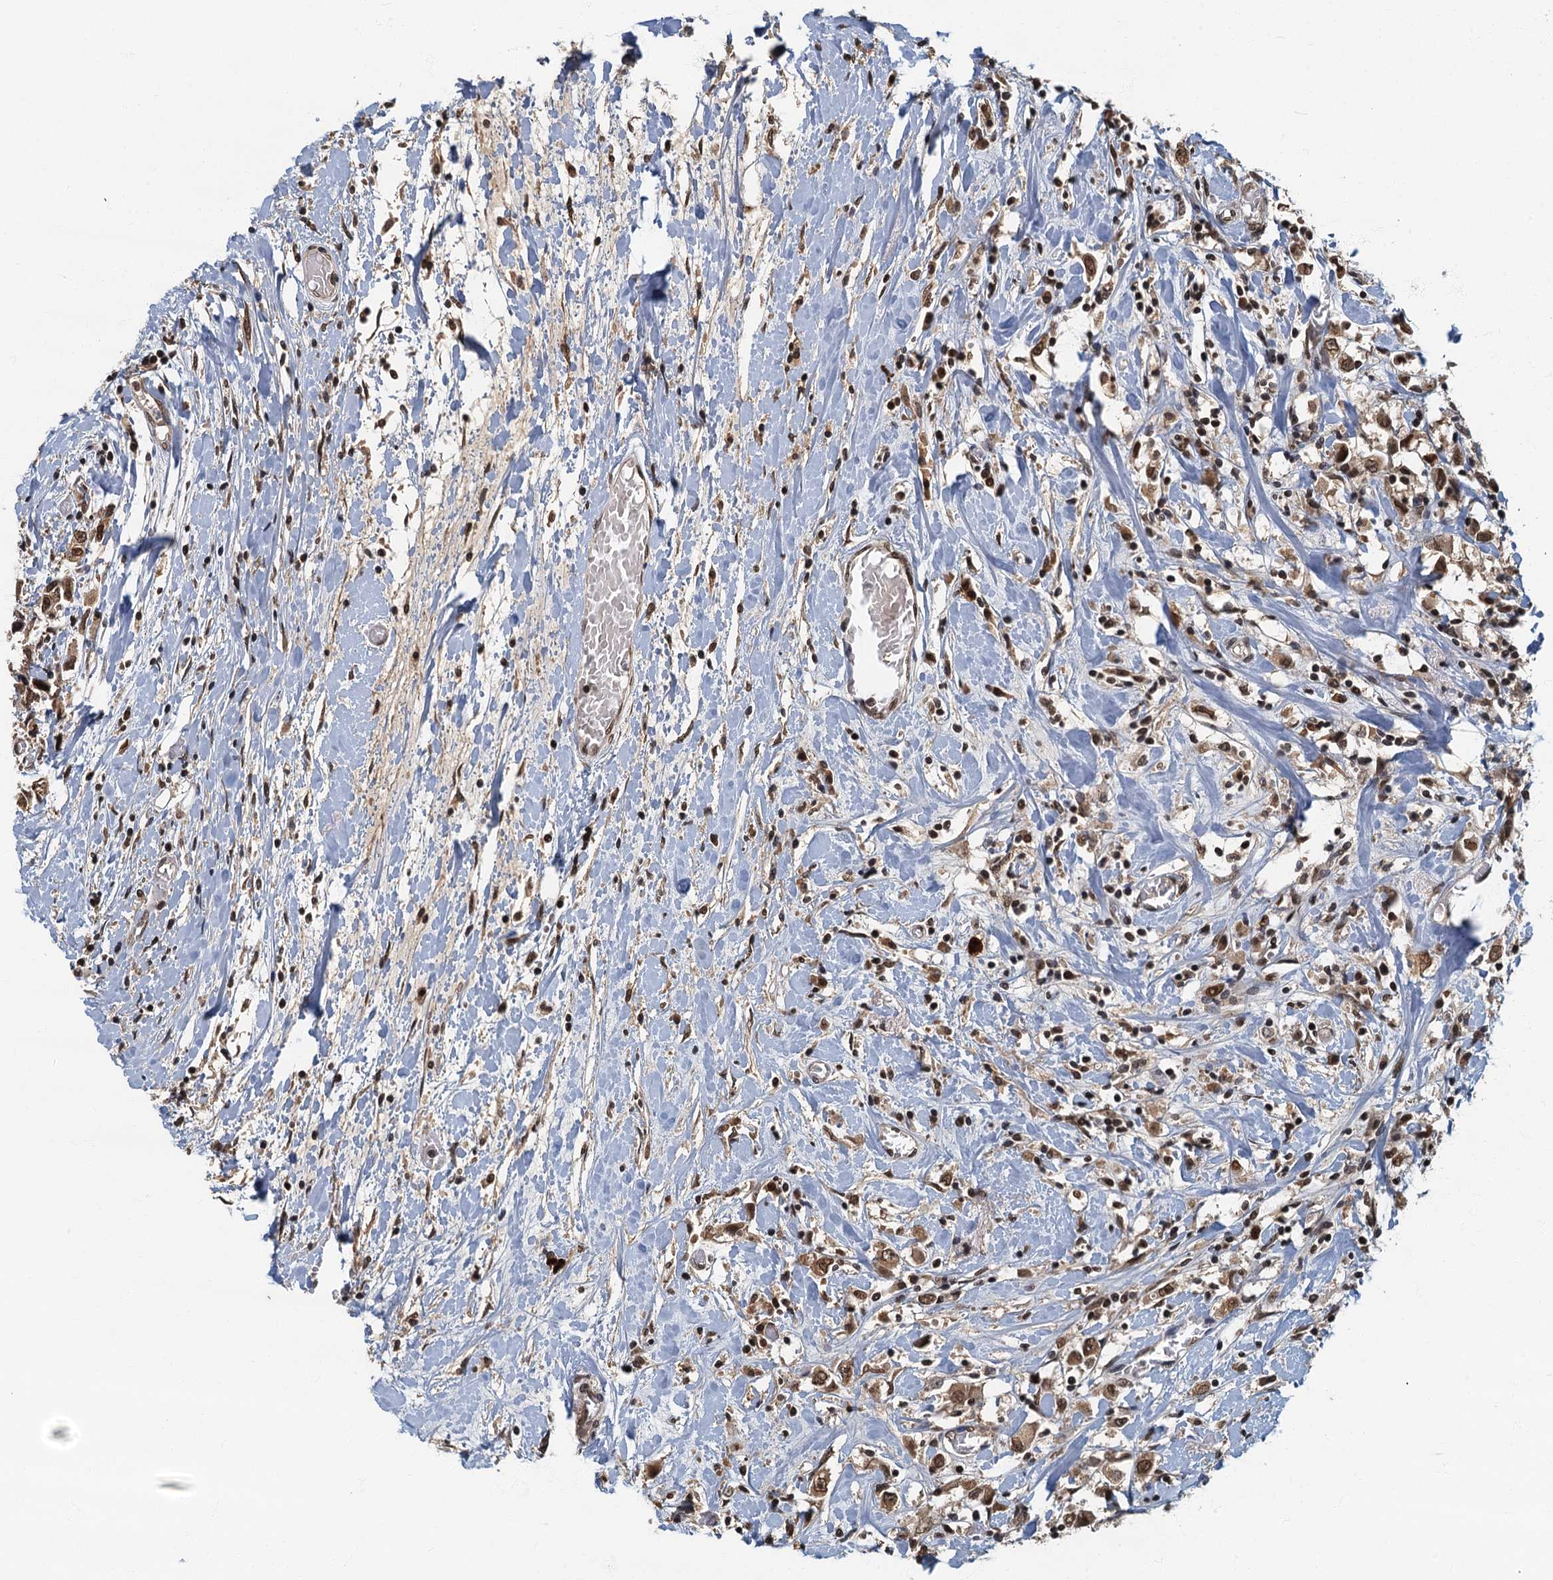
{"staining": {"intensity": "moderate", "quantity": ">75%", "location": "cytoplasmic/membranous,nuclear"}, "tissue": "breast cancer", "cell_type": "Tumor cells", "image_type": "cancer", "snomed": [{"axis": "morphology", "description": "Duct carcinoma"}, {"axis": "topography", "description": "Breast"}], "caption": "Breast cancer stained with a protein marker displays moderate staining in tumor cells.", "gene": "CKAP2L", "patient": {"sex": "female", "age": 61}}